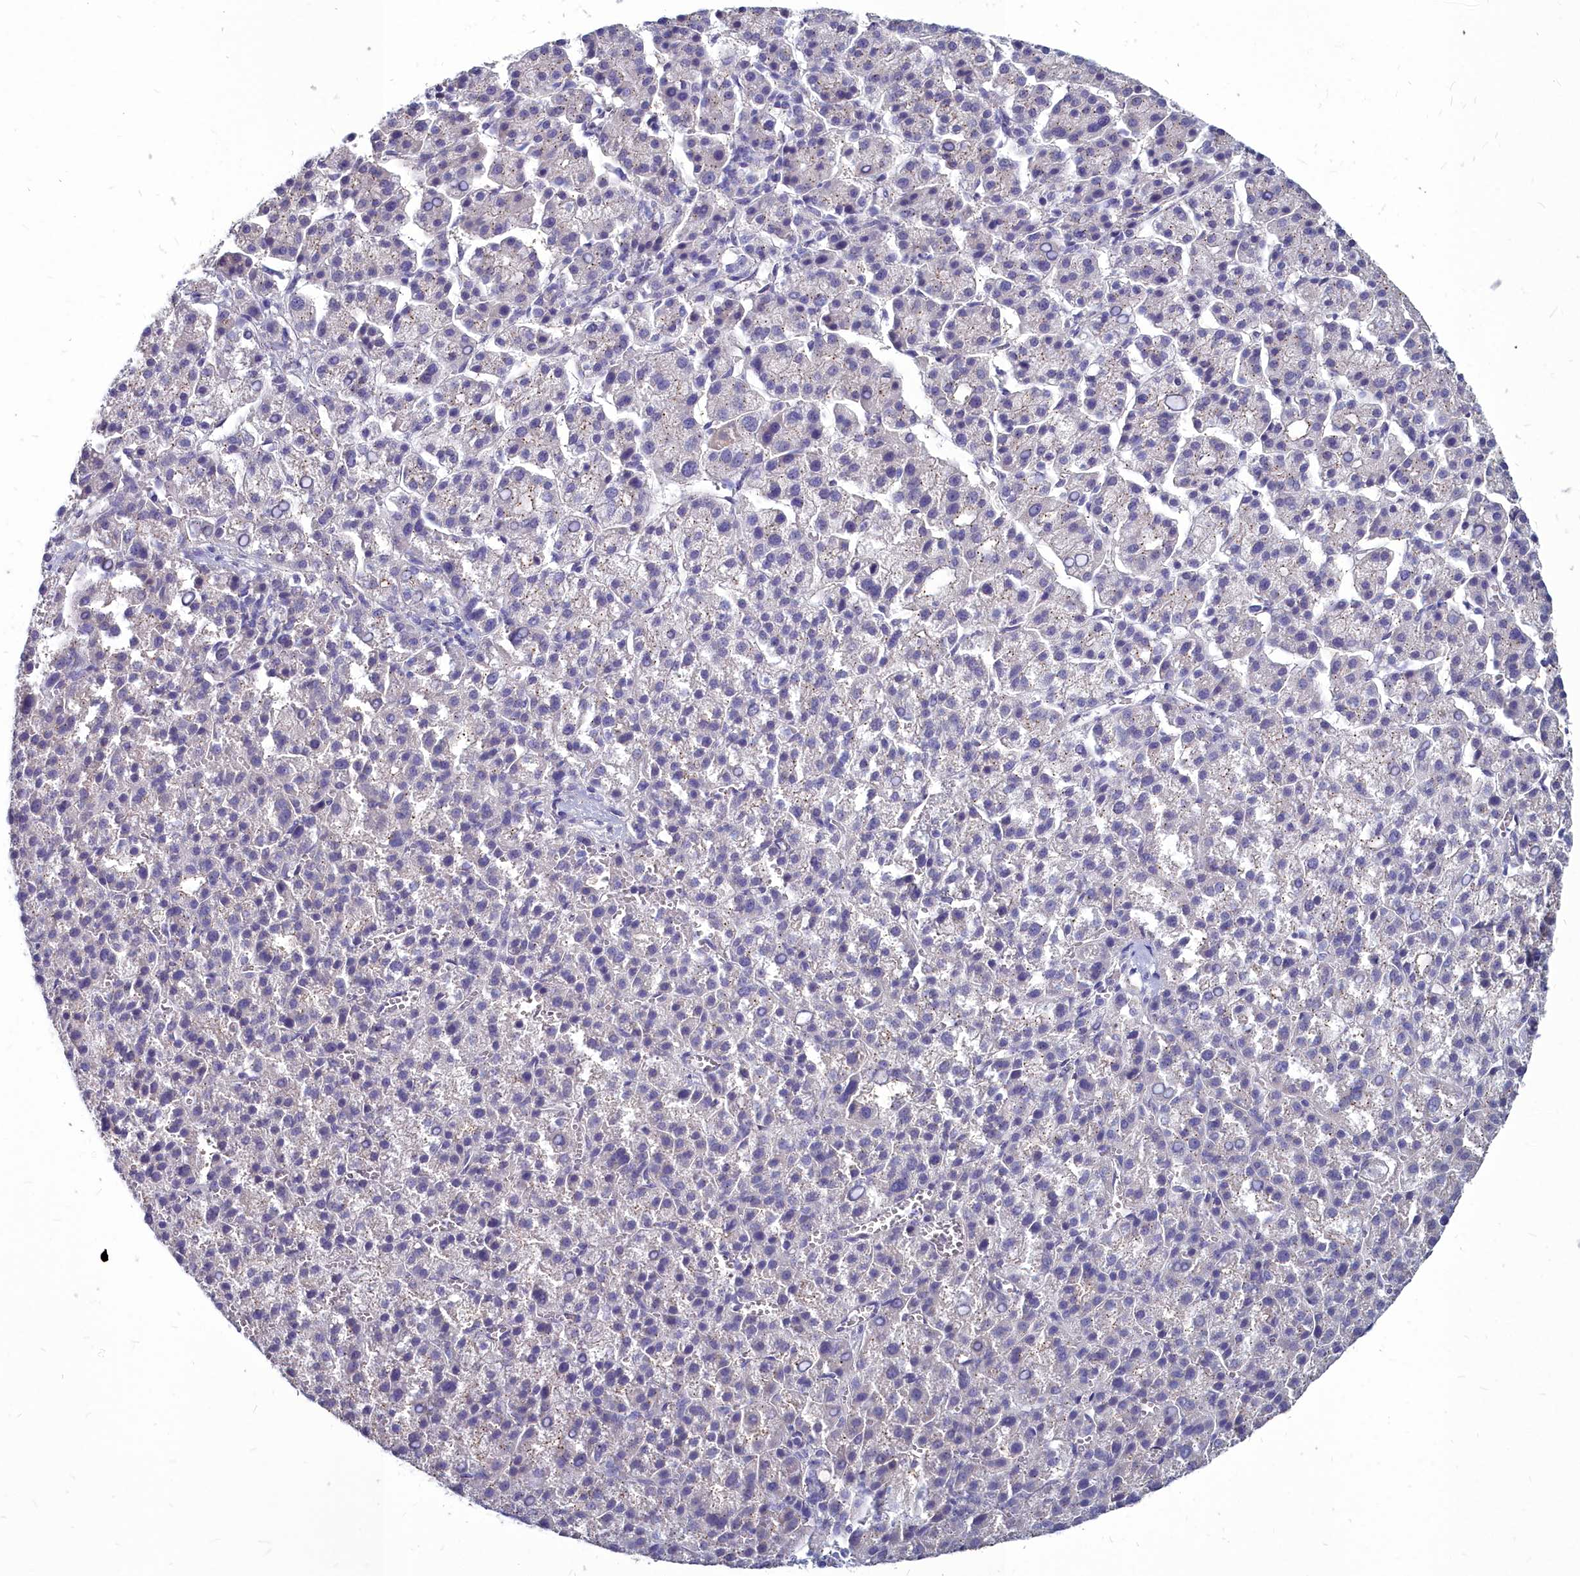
{"staining": {"intensity": "negative", "quantity": "none", "location": "none"}, "tissue": "liver cancer", "cell_type": "Tumor cells", "image_type": "cancer", "snomed": [{"axis": "morphology", "description": "Carcinoma, Hepatocellular, NOS"}, {"axis": "topography", "description": "Liver"}], "caption": "A photomicrograph of human hepatocellular carcinoma (liver) is negative for staining in tumor cells. (Stains: DAB immunohistochemistry with hematoxylin counter stain, Microscopy: brightfield microscopy at high magnification).", "gene": "NOXA1", "patient": {"sex": "female", "age": 58}}